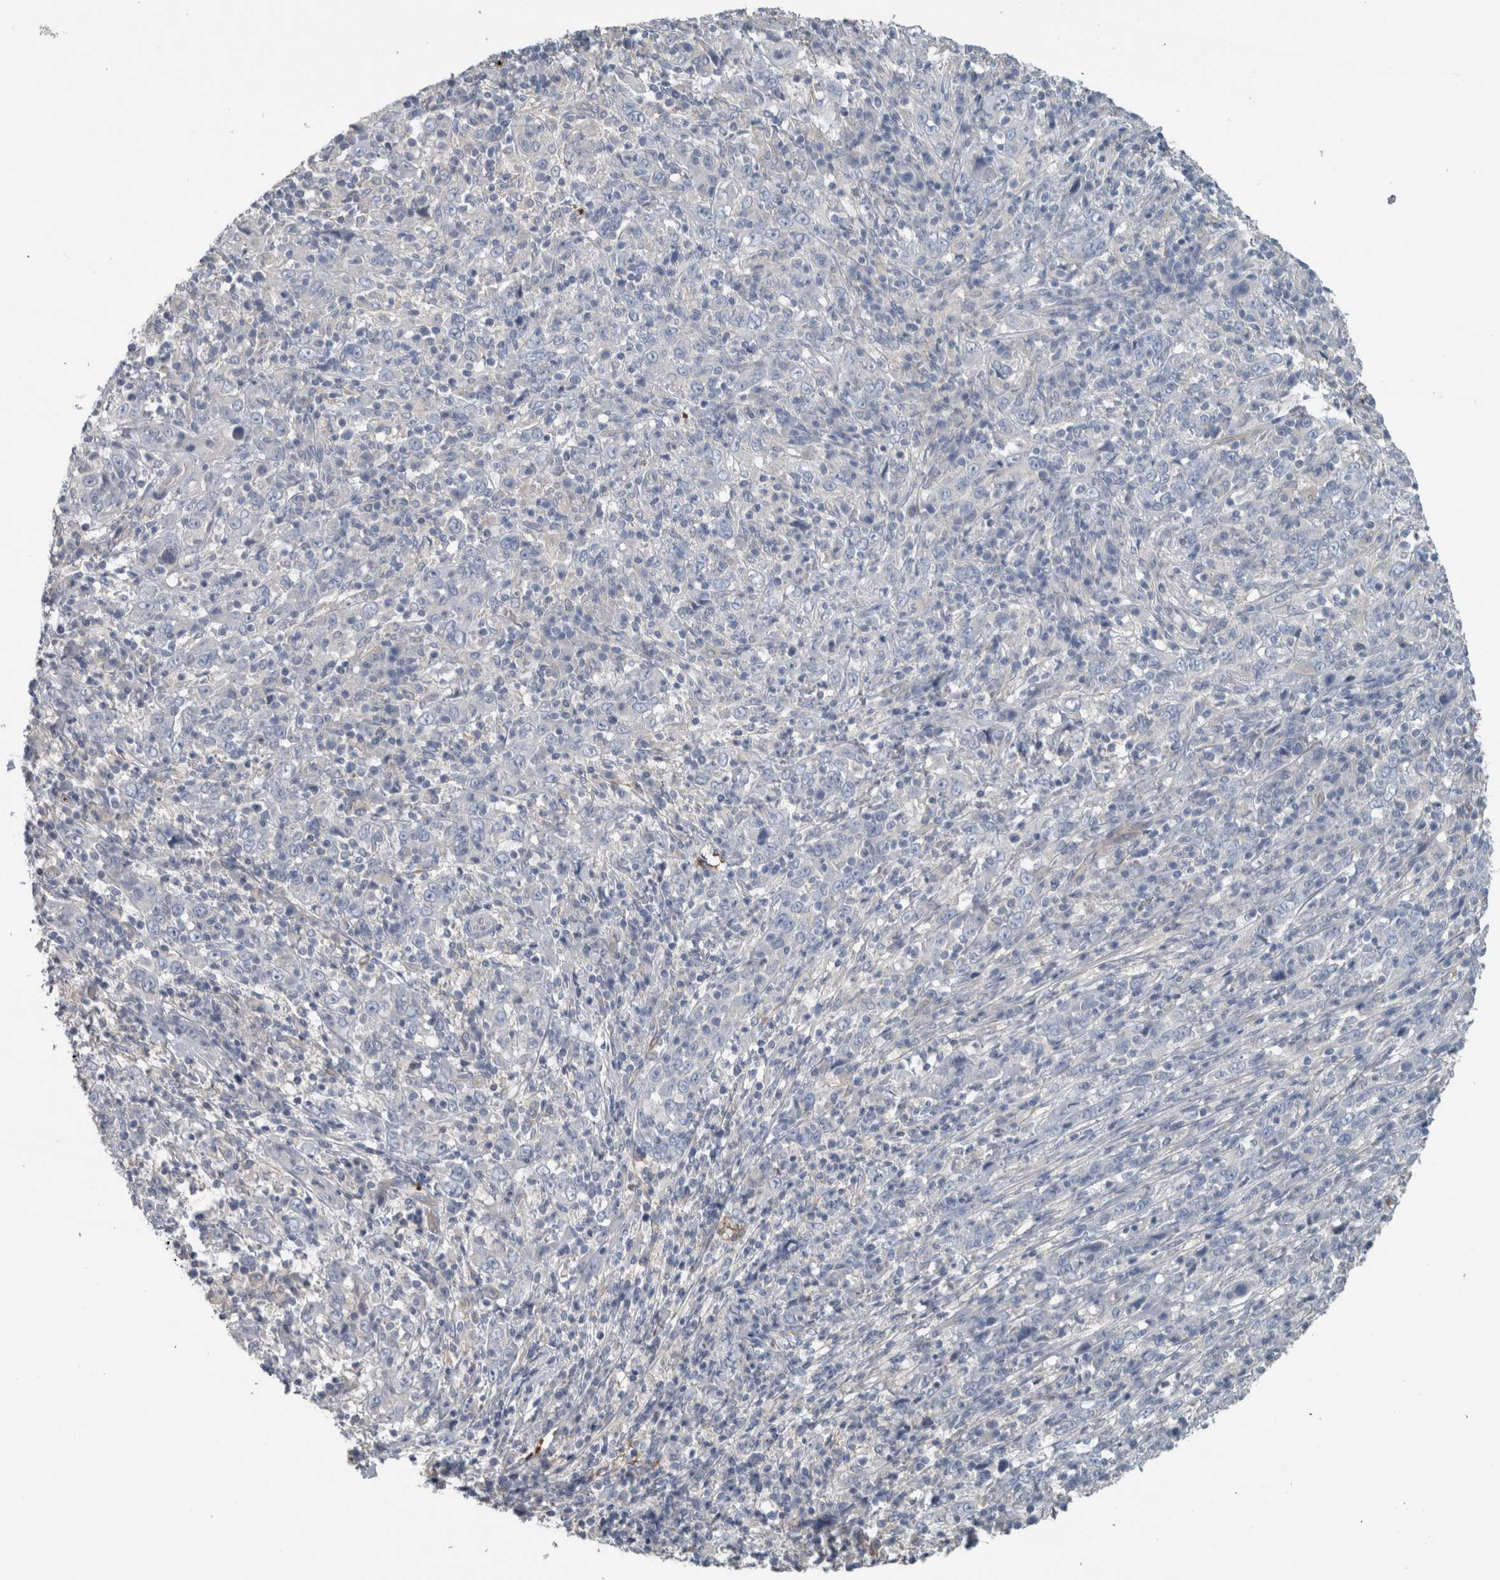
{"staining": {"intensity": "negative", "quantity": "none", "location": "none"}, "tissue": "cervical cancer", "cell_type": "Tumor cells", "image_type": "cancer", "snomed": [{"axis": "morphology", "description": "Squamous cell carcinoma, NOS"}, {"axis": "topography", "description": "Cervix"}], "caption": "Tumor cells show no significant positivity in cervical squamous cell carcinoma. The staining is performed using DAB brown chromogen with nuclei counter-stained in using hematoxylin.", "gene": "SH3GL2", "patient": {"sex": "female", "age": 46}}